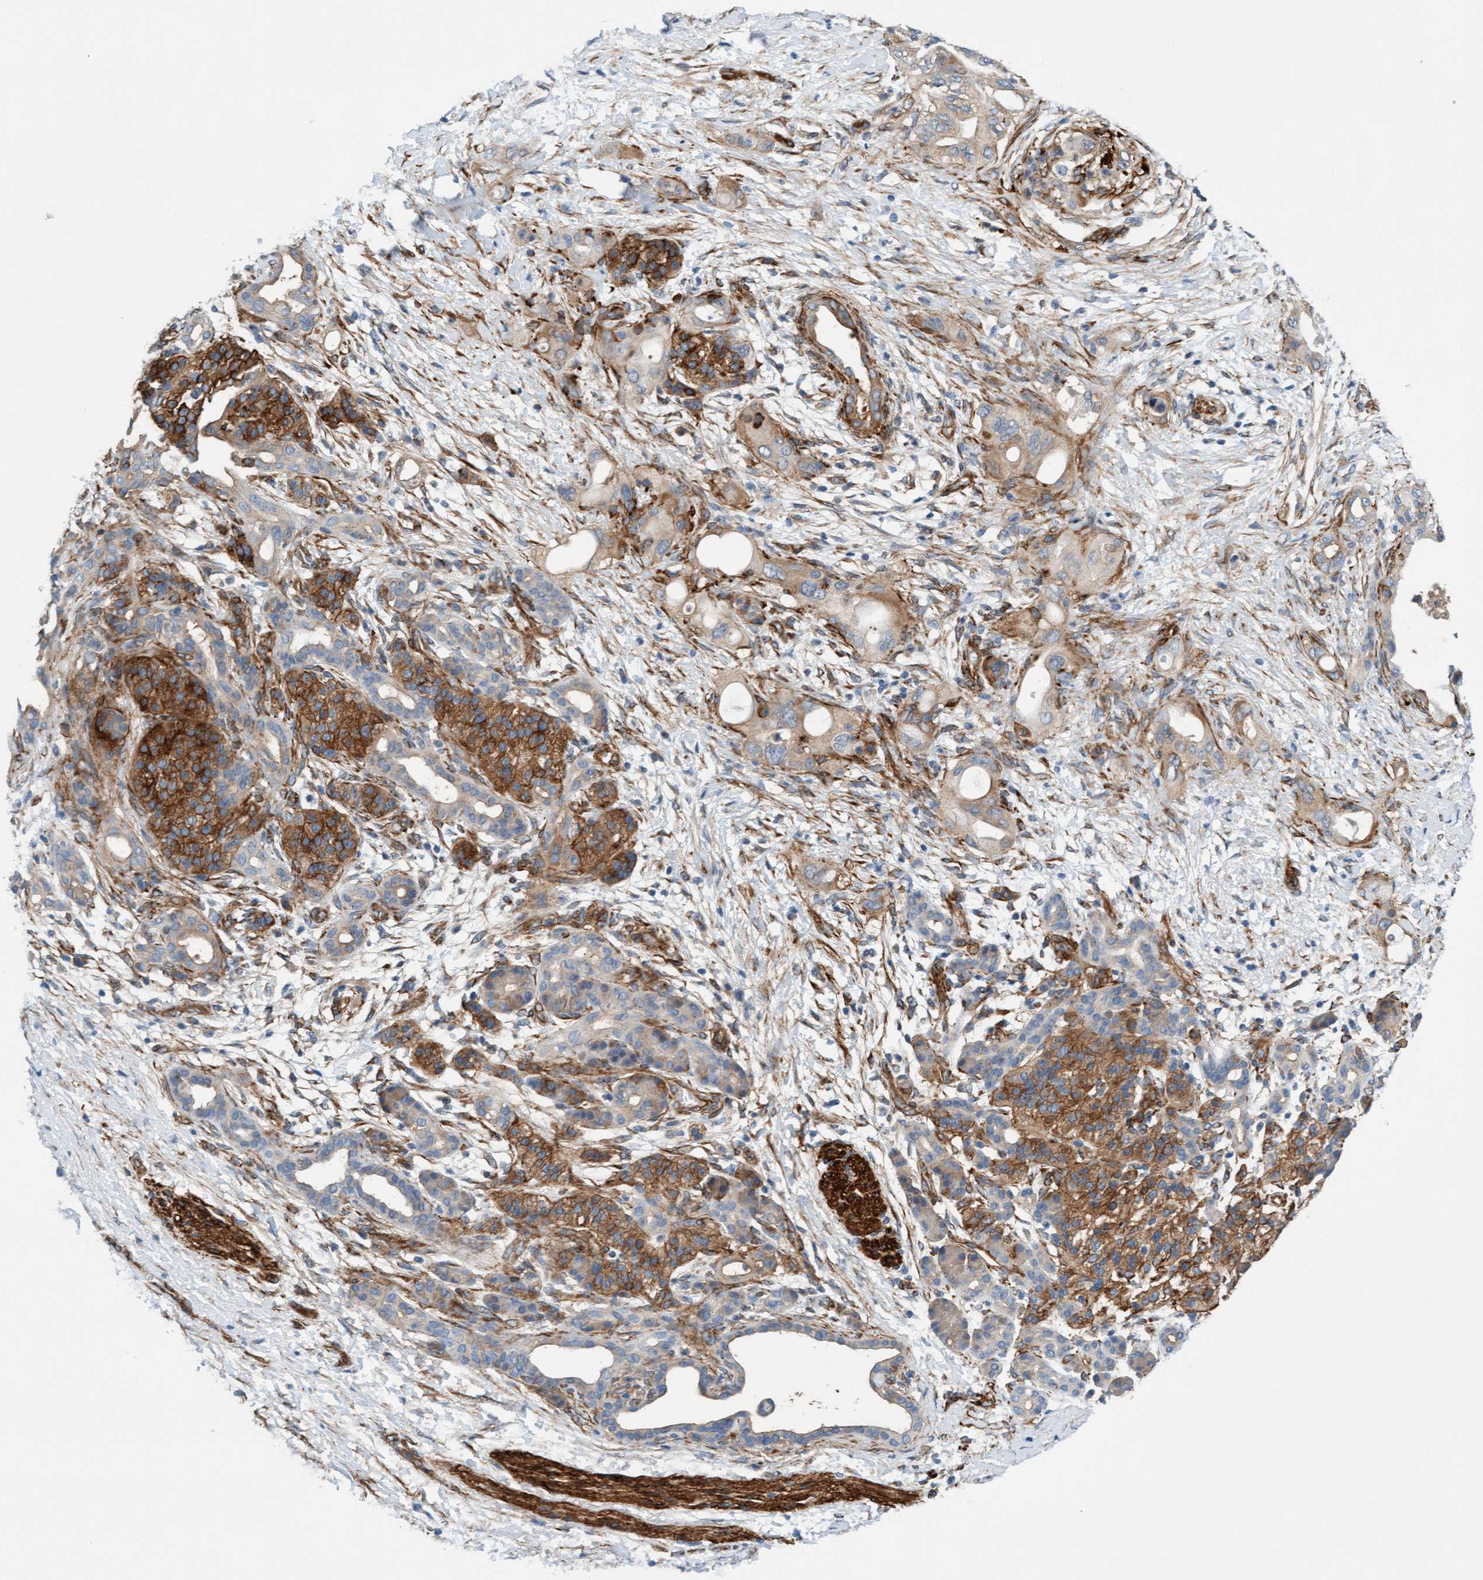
{"staining": {"intensity": "moderate", "quantity": "25%-75%", "location": "cytoplasmic/membranous"}, "tissue": "pancreatic cancer", "cell_type": "Tumor cells", "image_type": "cancer", "snomed": [{"axis": "morphology", "description": "Adenocarcinoma, NOS"}, {"axis": "topography", "description": "Pancreas"}], "caption": "Approximately 25%-75% of tumor cells in adenocarcinoma (pancreatic) display moderate cytoplasmic/membranous protein expression as visualized by brown immunohistochemical staining.", "gene": "FMNL3", "patient": {"sex": "male", "age": 59}}